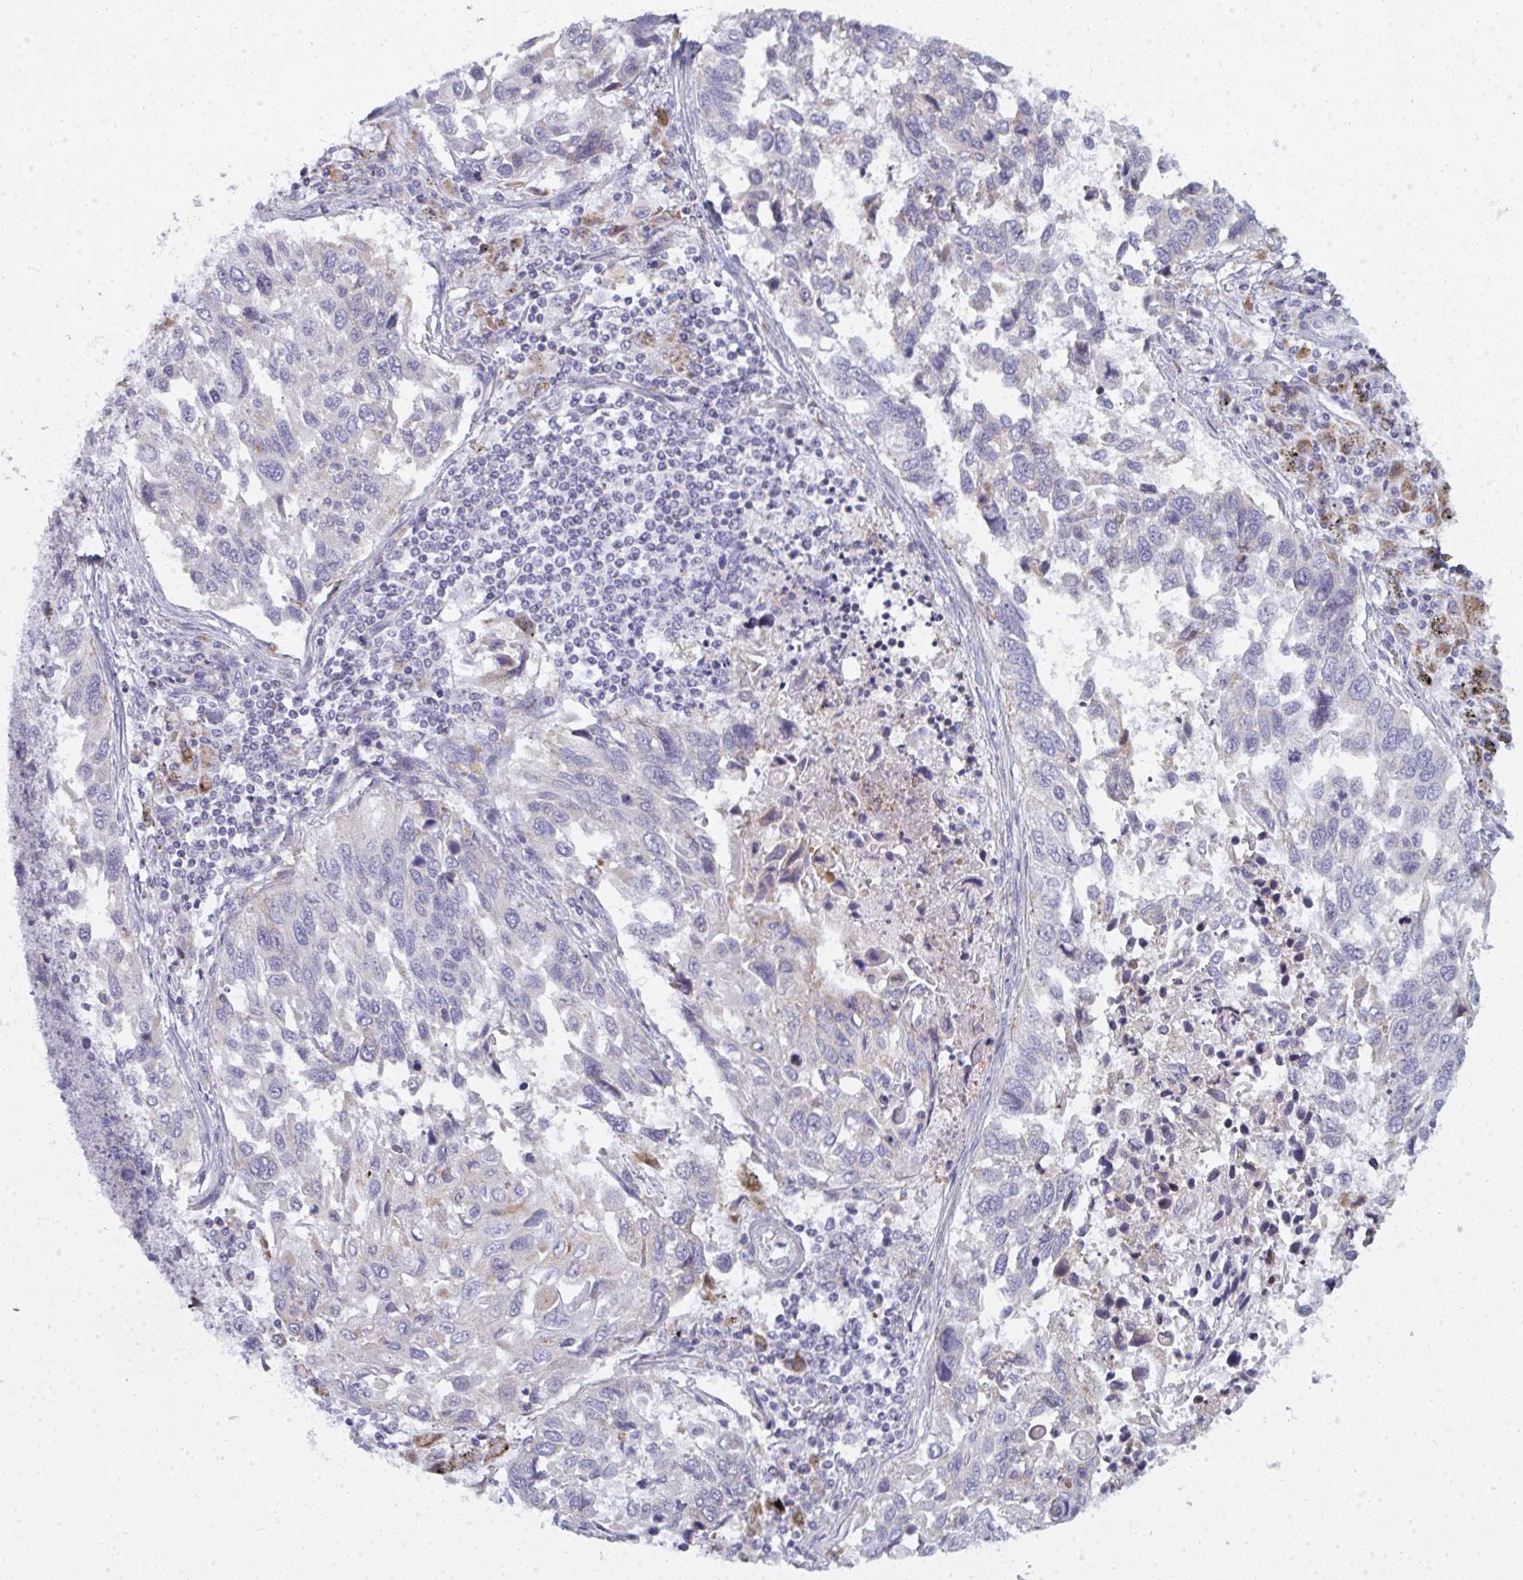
{"staining": {"intensity": "negative", "quantity": "none", "location": "none"}, "tissue": "lung cancer", "cell_type": "Tumor cells", "image_type": "cancer", "snomed": [{"axis": "morphology", "description": "Squamous cell carcinoma, NOS"}, {"axis": "topography", "description": "Lung"}], "caption": "The immunohistochemistry (IHC) image has no significant staining in tumor cells of lung cancer (squamous cell carcinoma) tissue. (DAB immunohistochemistry, high magnification).", "gene": "ATG9A", "patient": {"sex": "male", "age": 62}}